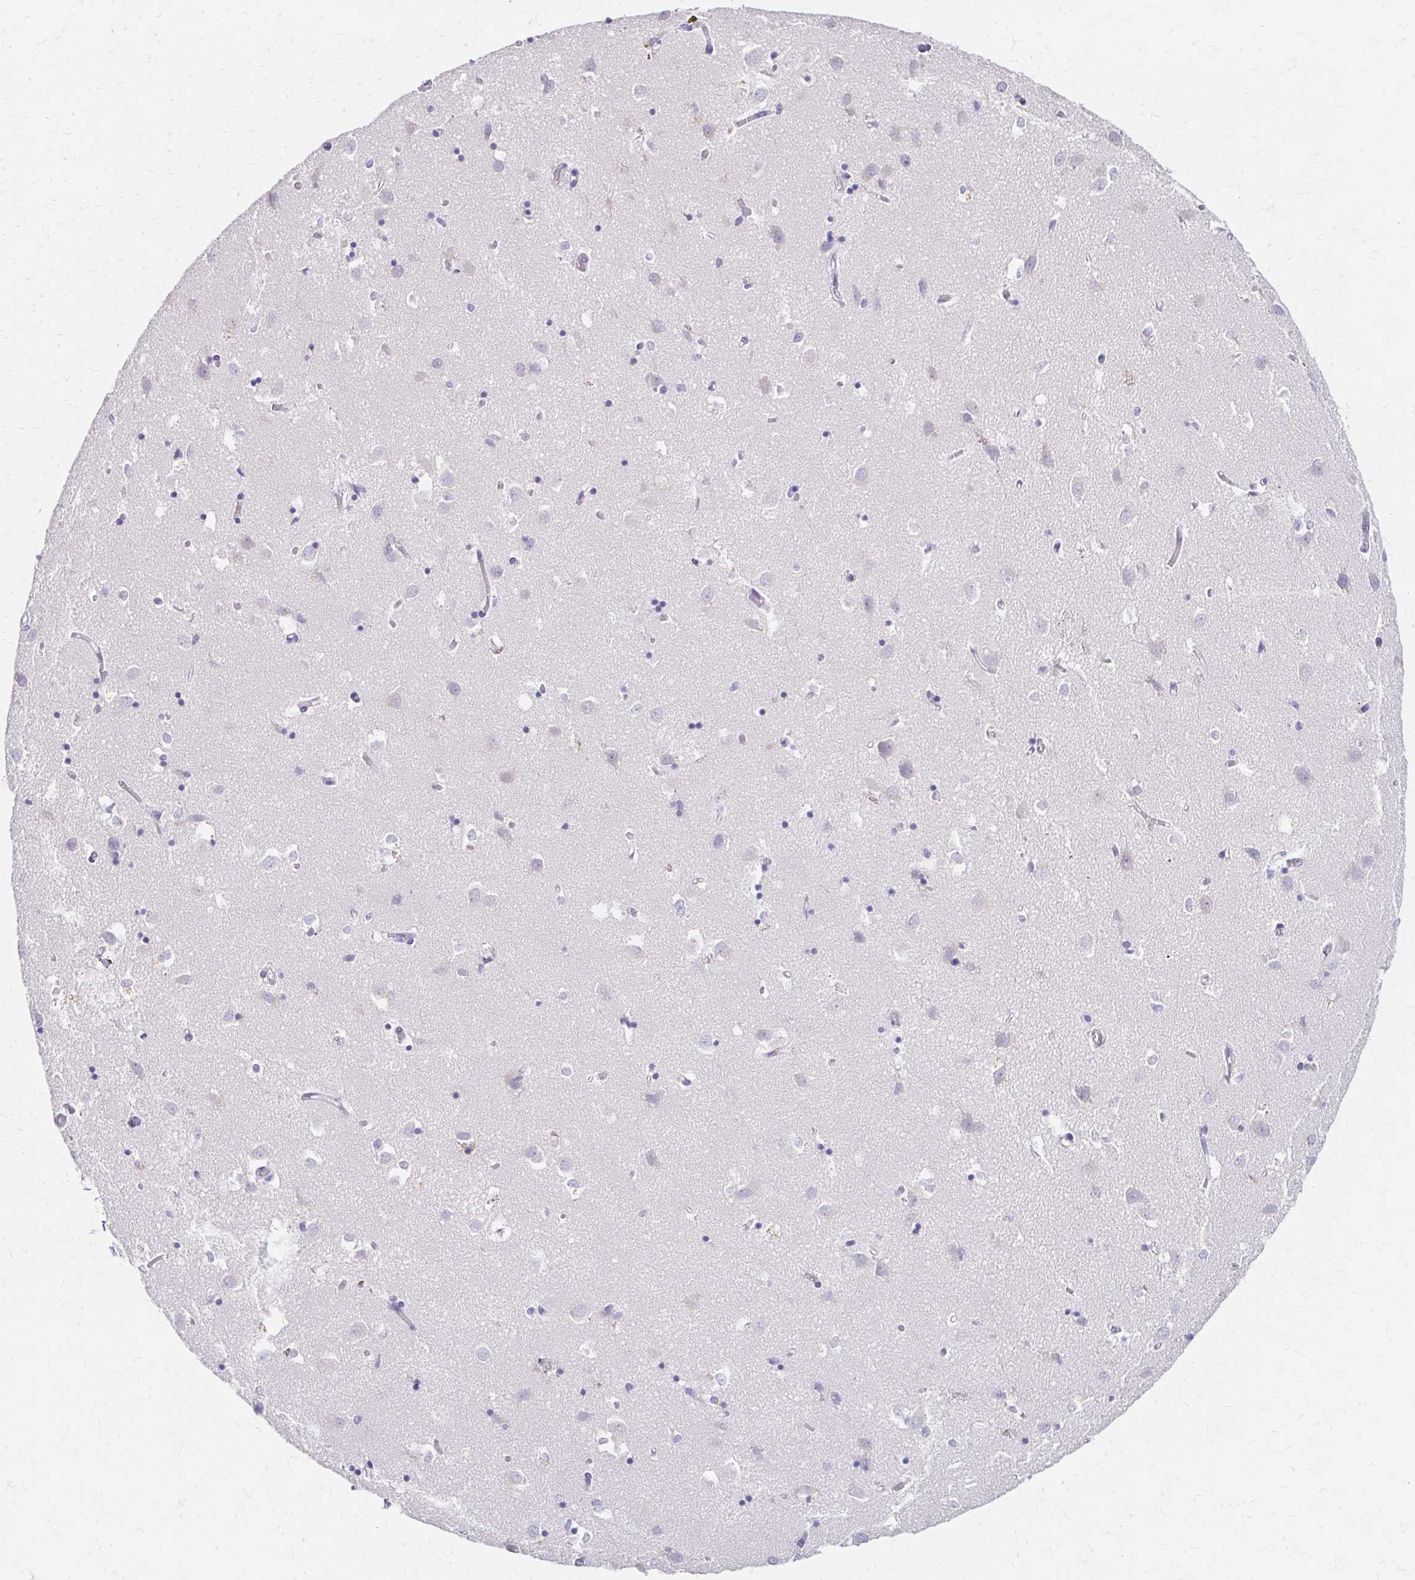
{"staining": {"intensity": "negative", "quantity": "none", "location": "none"}, "tissue": "caudate", "cell_type": "Glial cells", "image_type": "normal", "snomed": [{"axis": "morphology", "description": "Normal tissue, NOS"}, {"axis": "topography", "description": "Lateral ventricle wall"}], "caption": "Caudate was stained to show a protein in brown. There is no significant positivity in glial cells. (DAB immunohistochemistry visualized using brightfield microscopy, high magnification).", "gene": "AZGP1", "patient": {"sex": "male", "age": 70}}